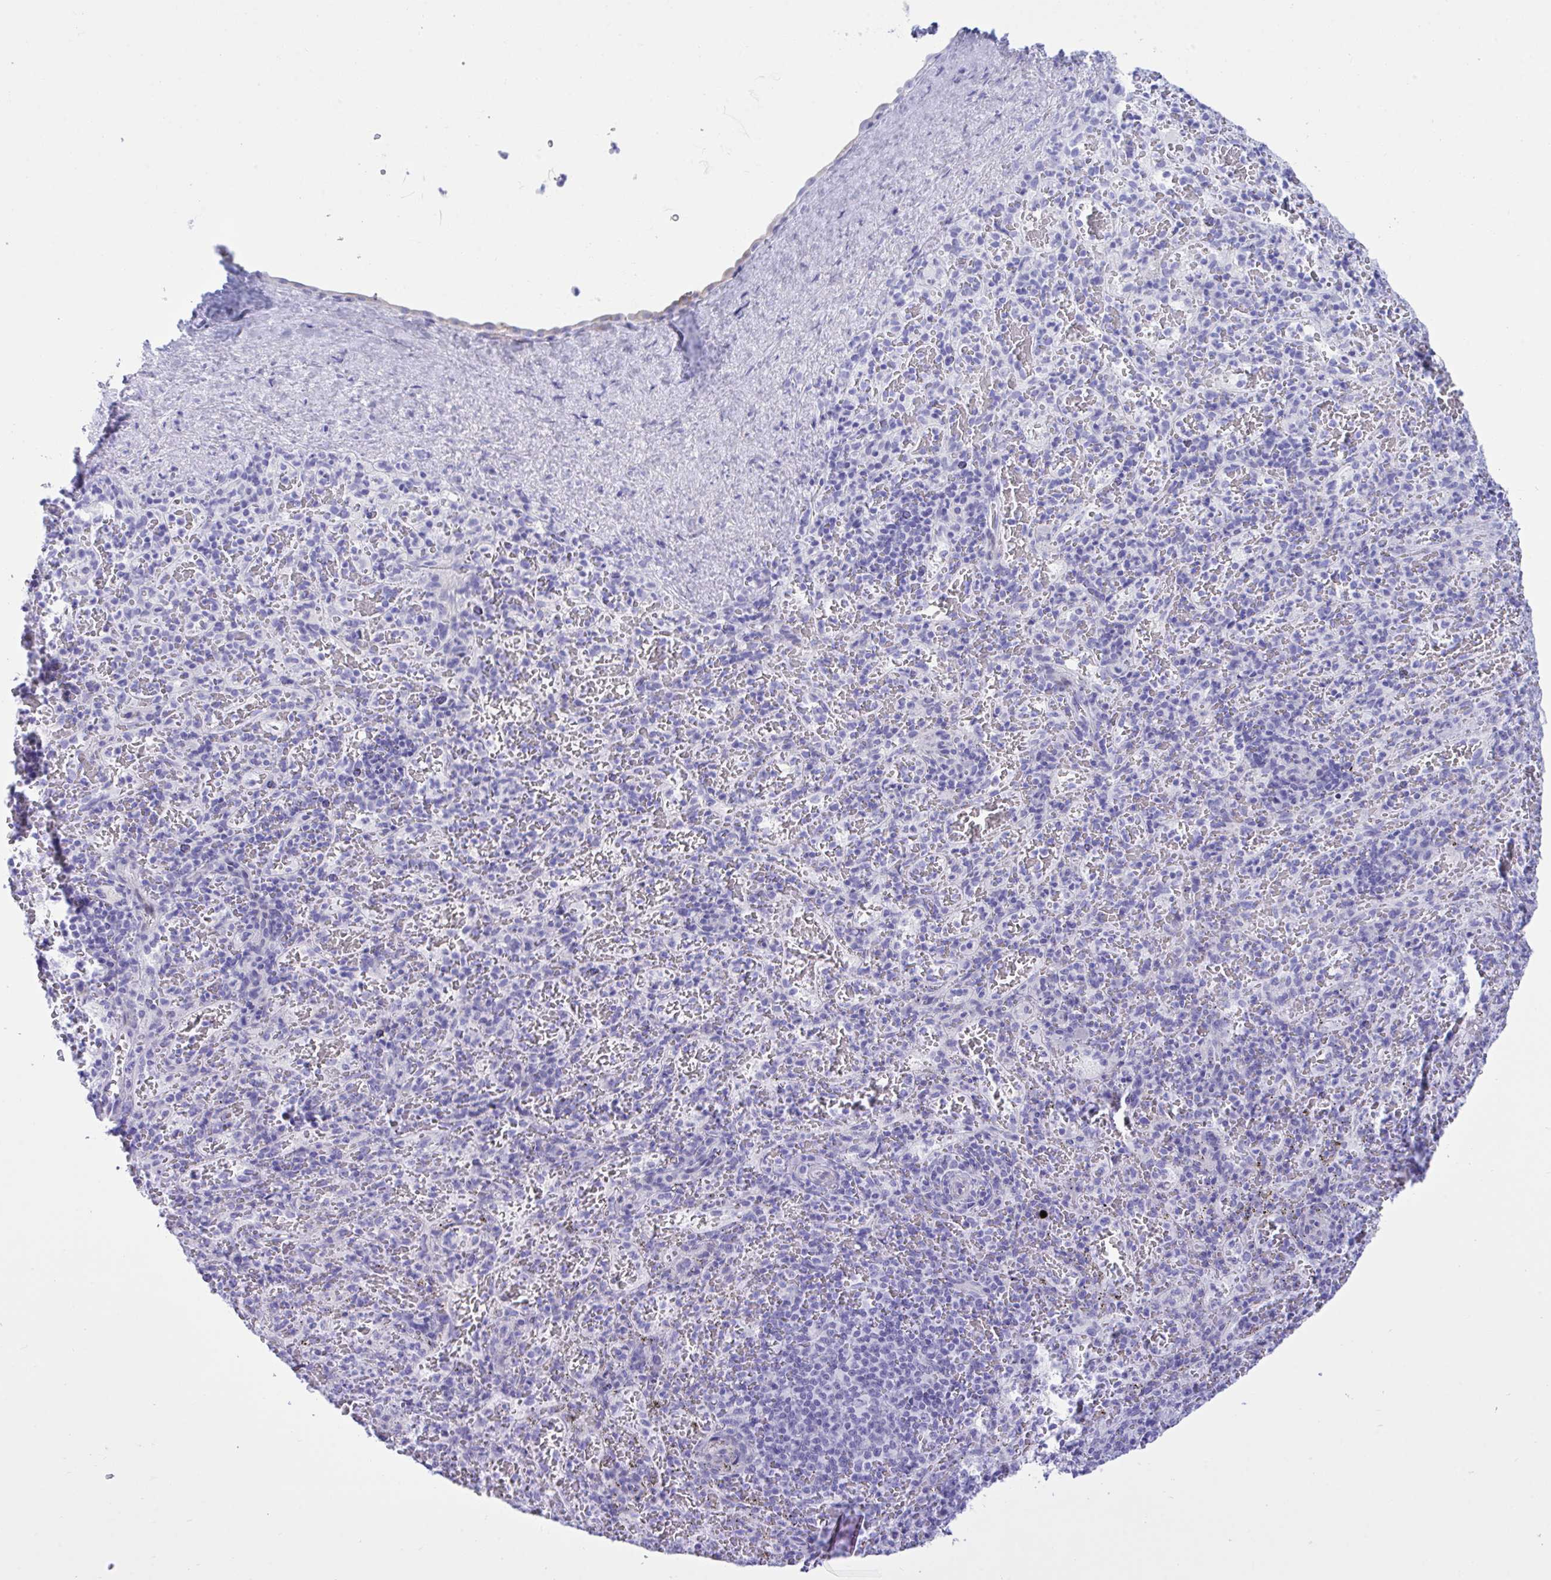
{"staining": {"intensity": "negative", "quantity": "none", "location": "none"}, "tissue": "spleen", "cell_type": "Cells in red pulp", "image_type": "normal", "snomed": [{"axis": "morphology", "description": "Normal tissue, NOS"}, {"axis": "topography", "description": "Spleen"}], "caption": "Immunohistochemistry (IHC) of normal spleen exhibits no positivity in cells in red pulp.", "gene": "BEX5", "patient": {"sex": "male", "age": 57}}